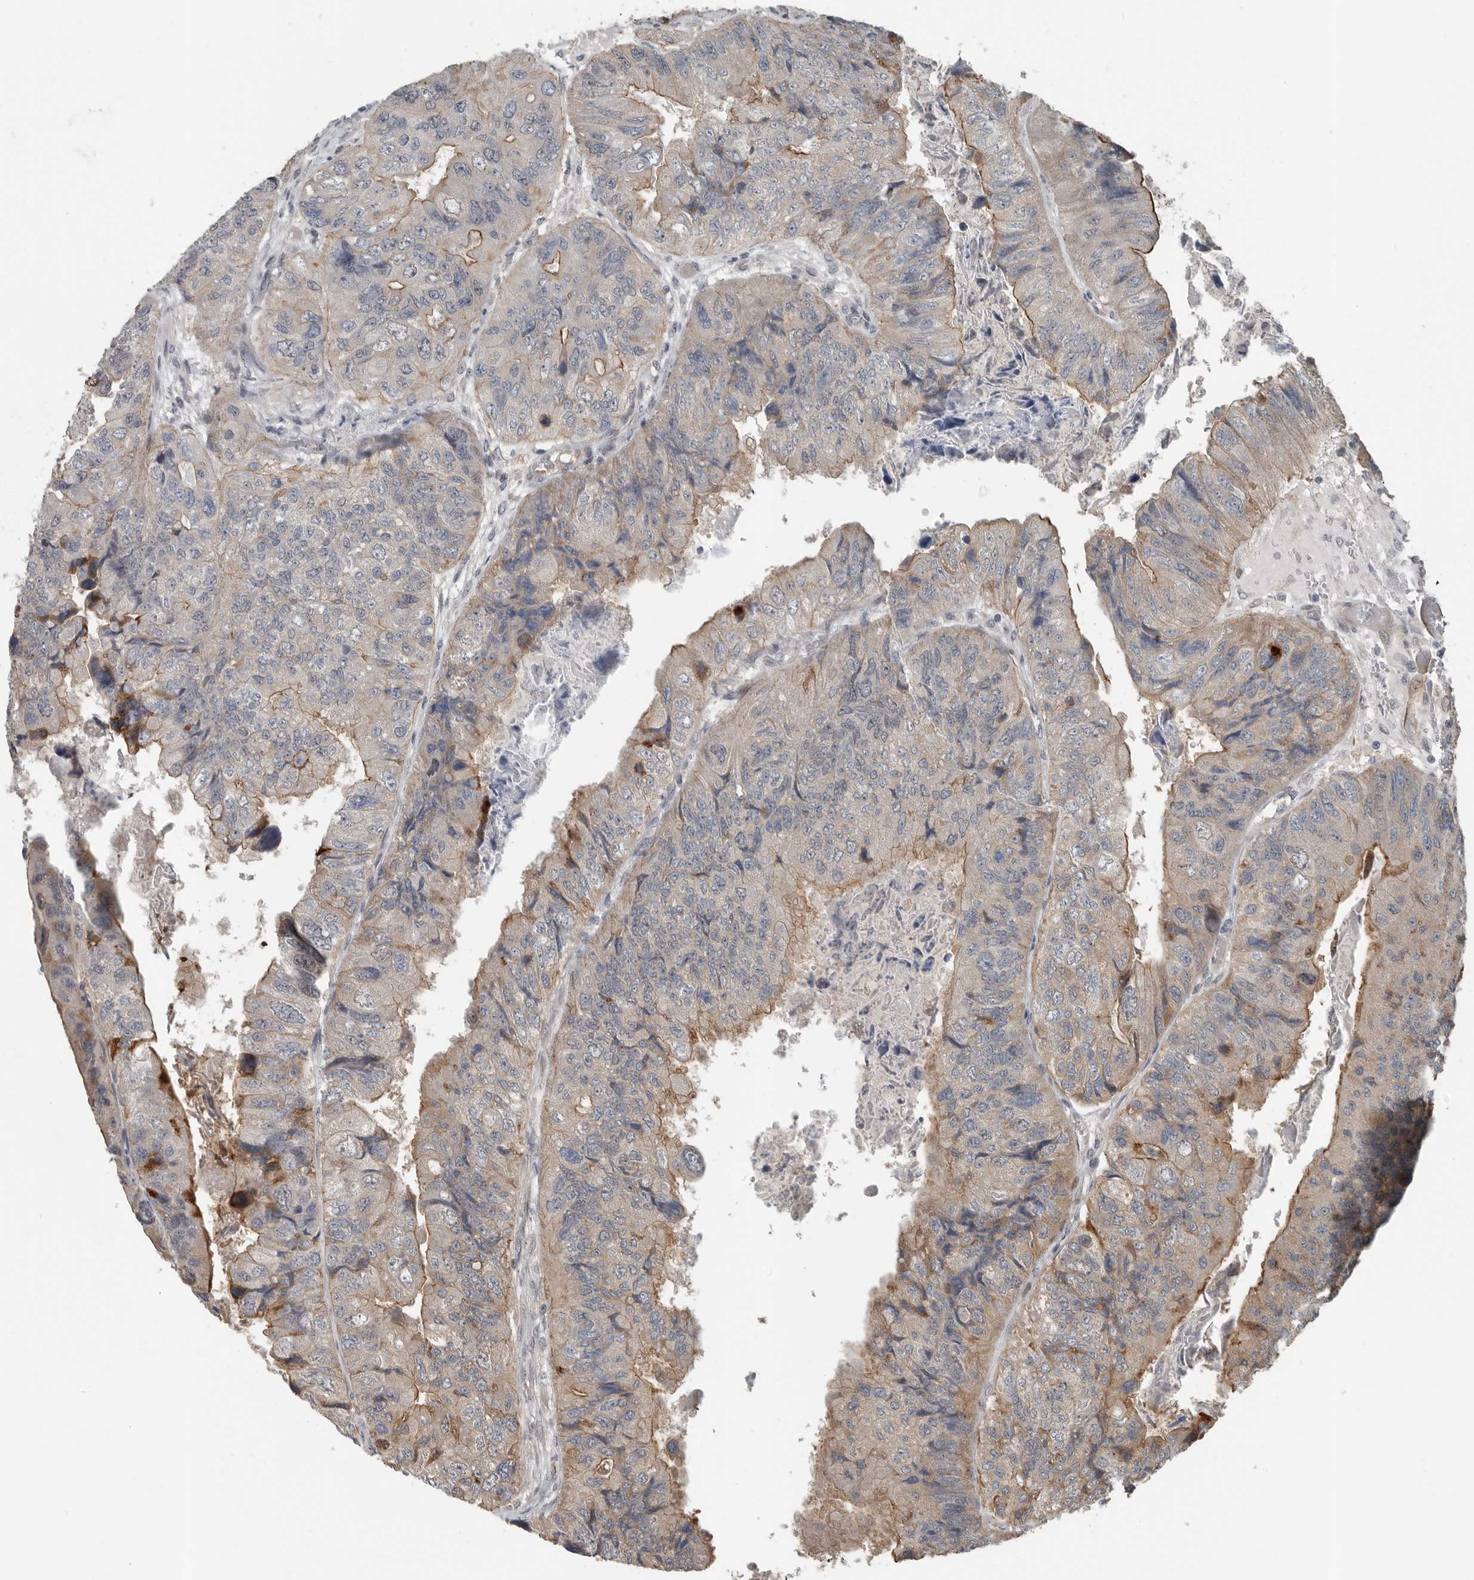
{"staining": {"intensity": "moderate", "quantity": "<25%", "location": "cytoplasmic/membranous"}, "tissue": "colorectal cancer", "cell_type": "Tumor cells", "image_type": "cancer", "snomed": [{"axis": "morphology", "description": "Adenocarcinoma, NOS"}, {"axis": "topography", "description": "Rectum"}], "caption": "A brown stain shows moderate cytoplasmic/membranous positivity of a protein in colorectal cancer (adenocarcinoma) tumor cells.", "gene": "YOD1", "patient": {"sex": "male", "age": 63}}